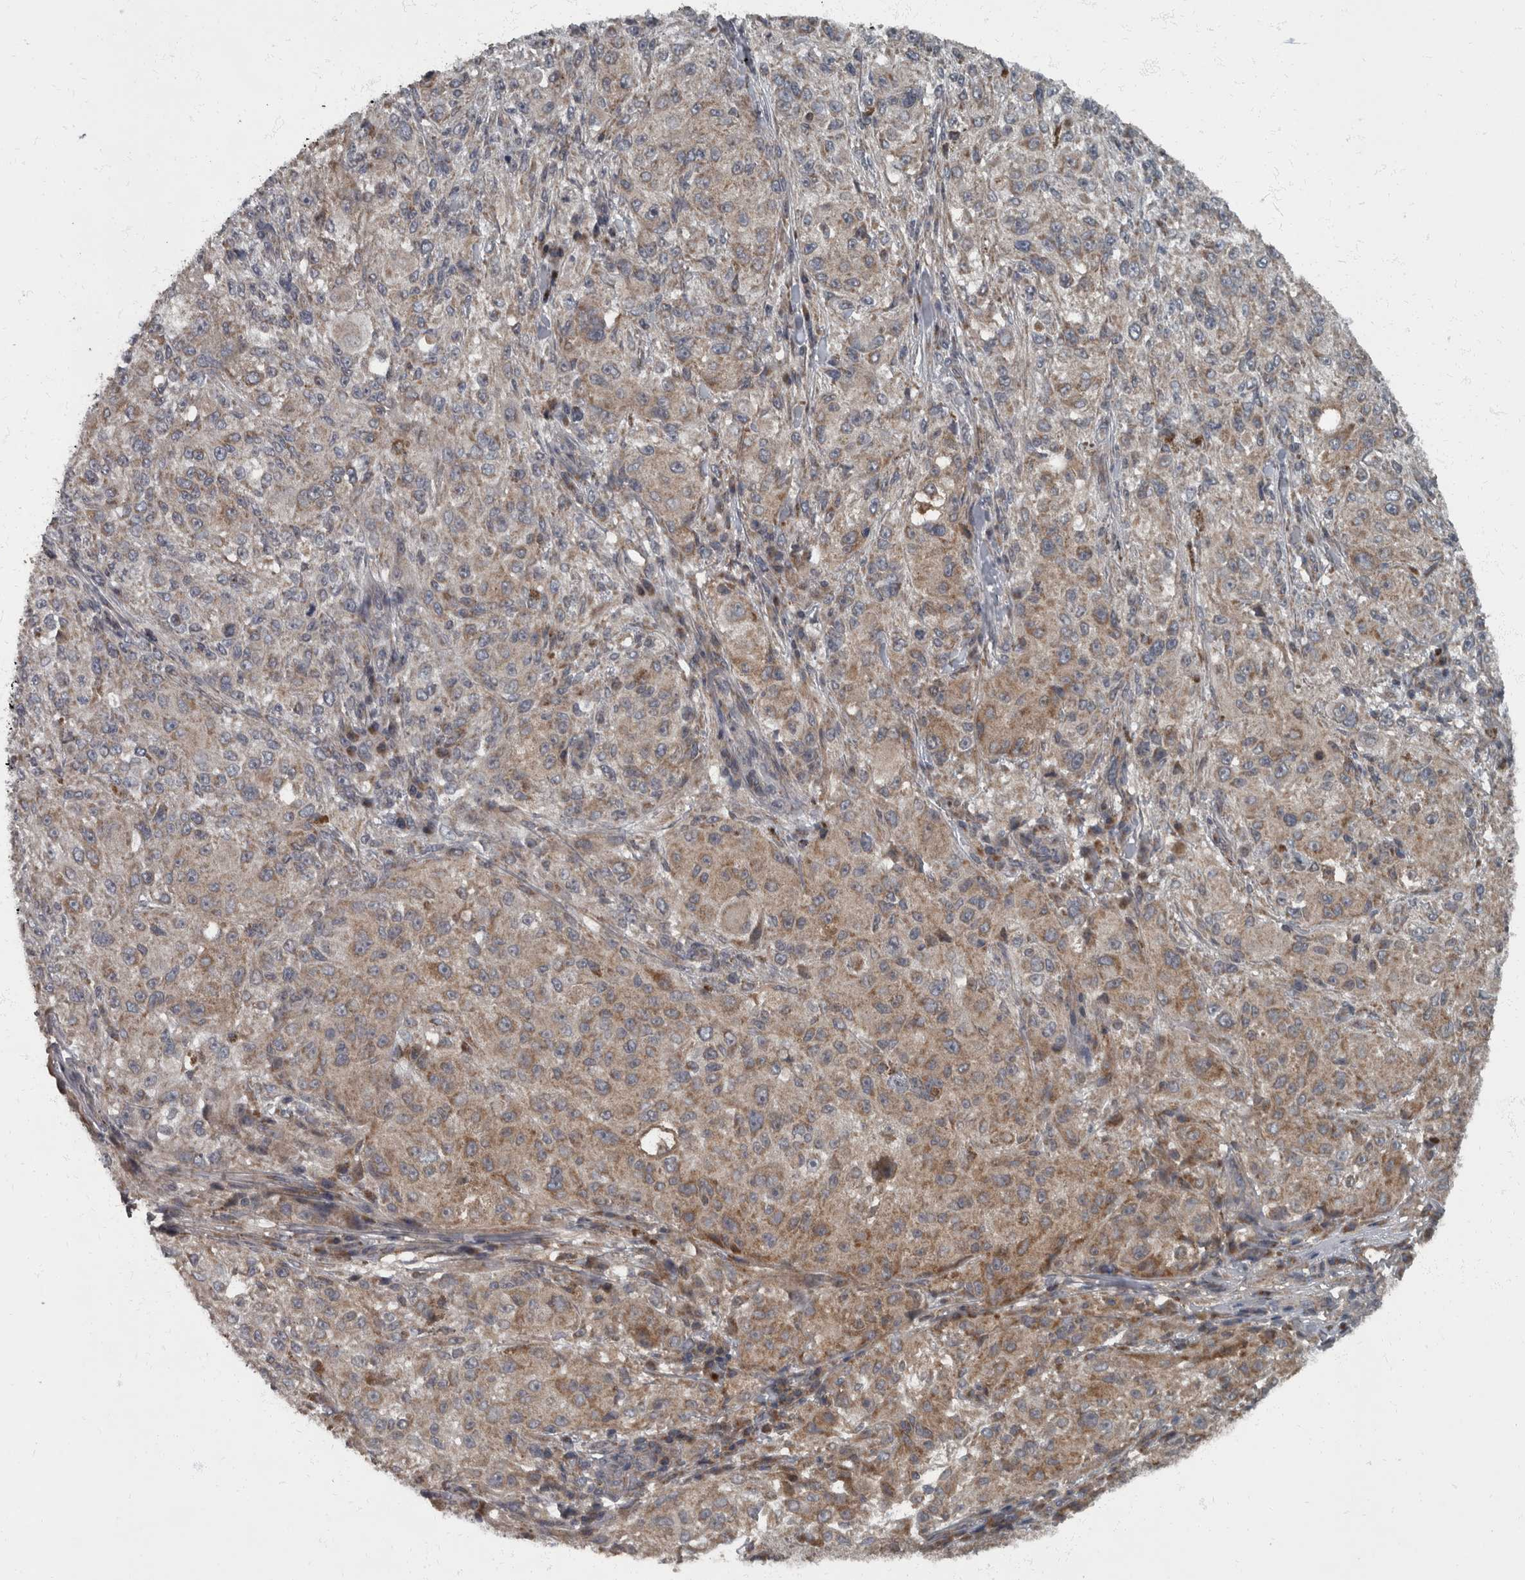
{"staining": {"intensity": "moderate", "quantity": "25%-75%", "location": "cytoplasmic/membranous"}, "tissue": "melanoma", "cell_type": "Tumor cells", "image_type": "cancer", "snomed": [{"axis": "morphology", "description": "Necrosis, NOS"}, {"axis": "morphology", "description": "Malignant melanoma, NOS"}, {"axis": "topography", "description": "Skin"}], "caption": "Immunohistochemistry (IHC) of human malignant melanoma displays medium levels of moderate cytoplasmic/membranous staining in about 25%-75% of tumor cells.", "gene": "RABGGTB", "patient": {"sex": "female", "age": 87}}